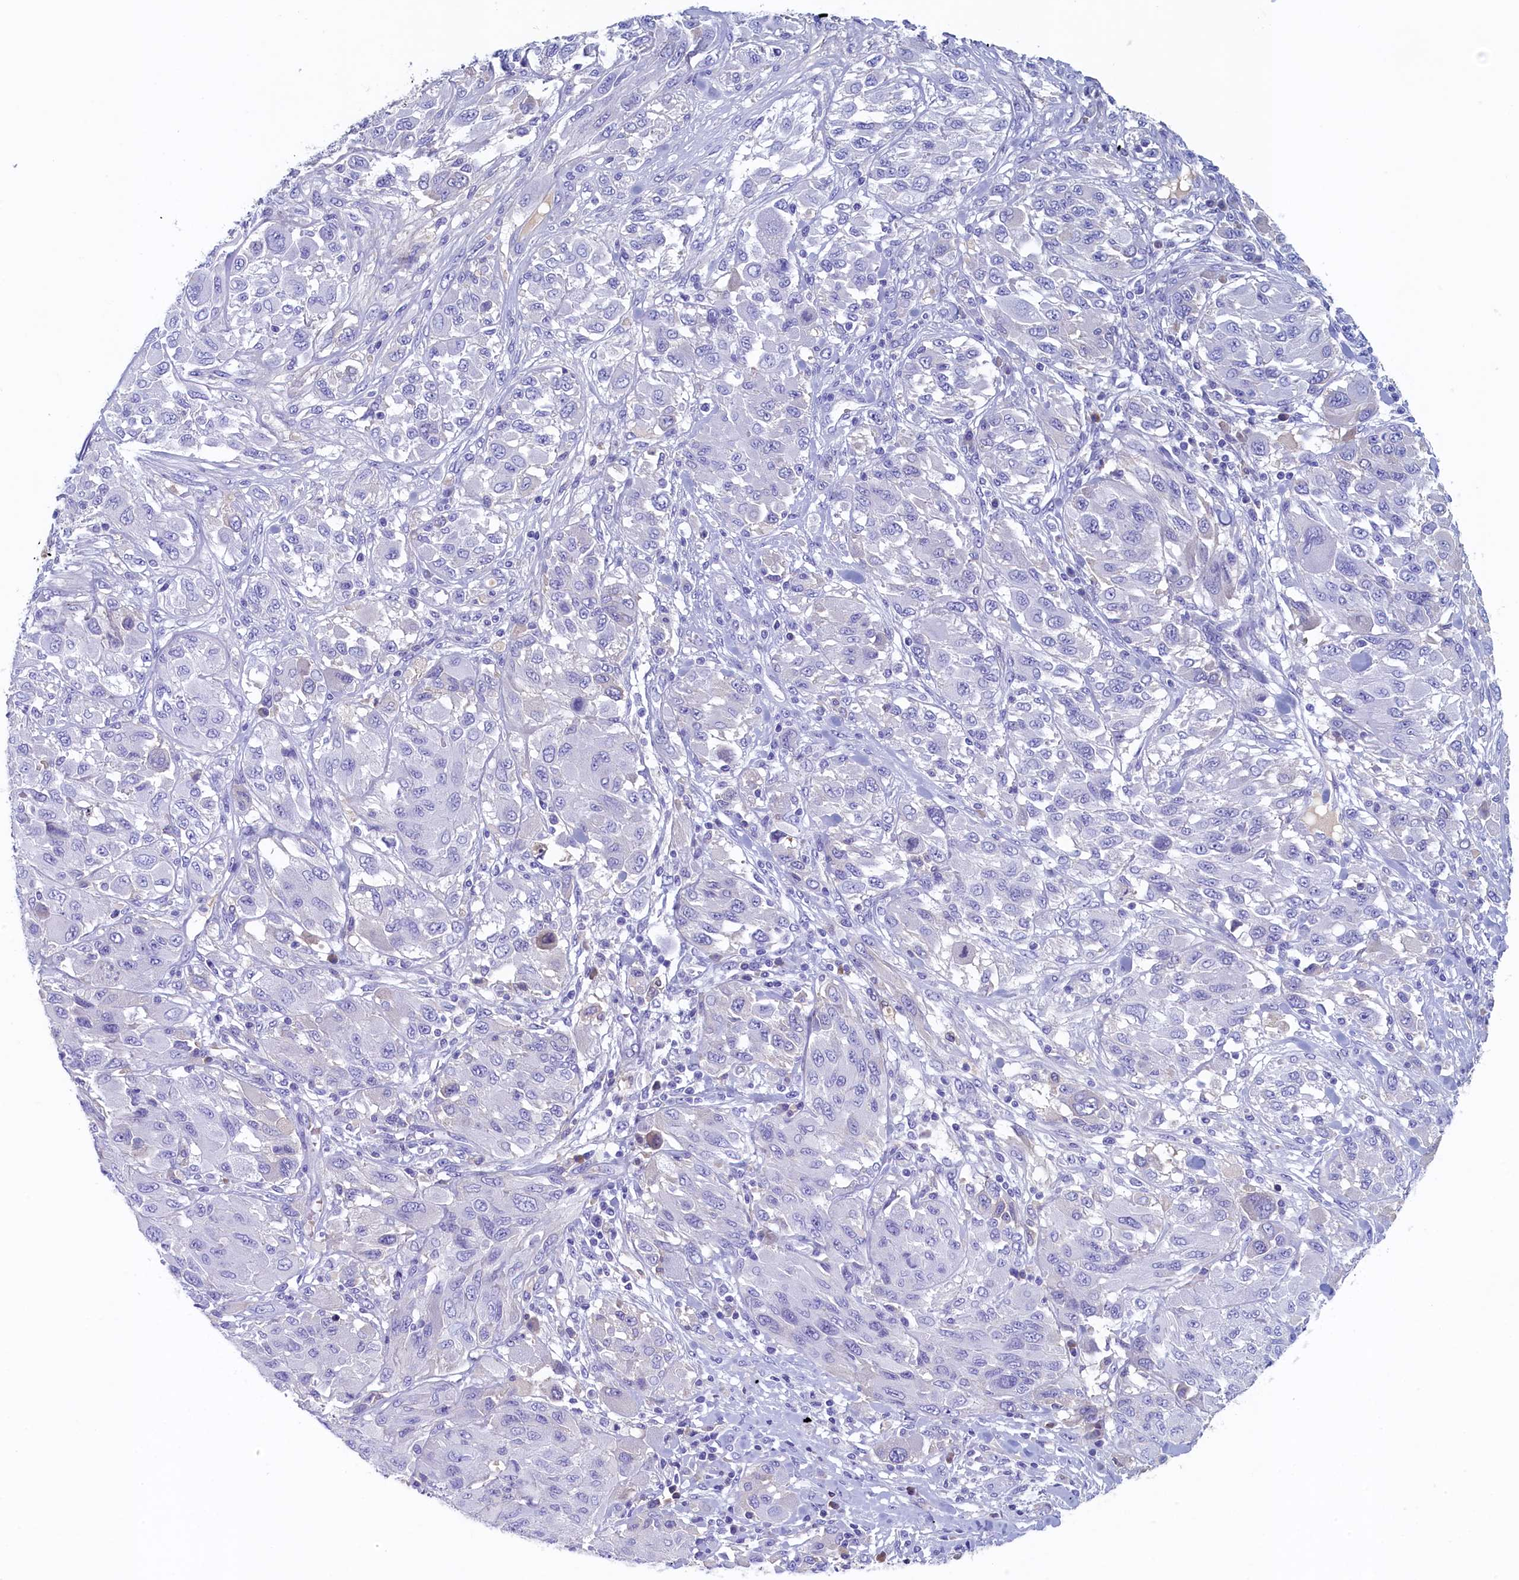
{"staining": {"intensity": "negative", "quantity": "none", "location": "none"}, "tissue": "melanoma", "cell_type": "Tumor cells", "image_type": "cancer", "snomed": [{"axis": "morphology", "description": "Malignant melanoma, NOS"}, {"axis": "topography", "description": "Skin"}], "caption": "Immunohistochemistry (IHC) image of human melanoma stained for a protein (brown), which shows no staining in tumor cells.", "gene": "GUCA1C", "patient": {"sex": "female", "age": 91}}